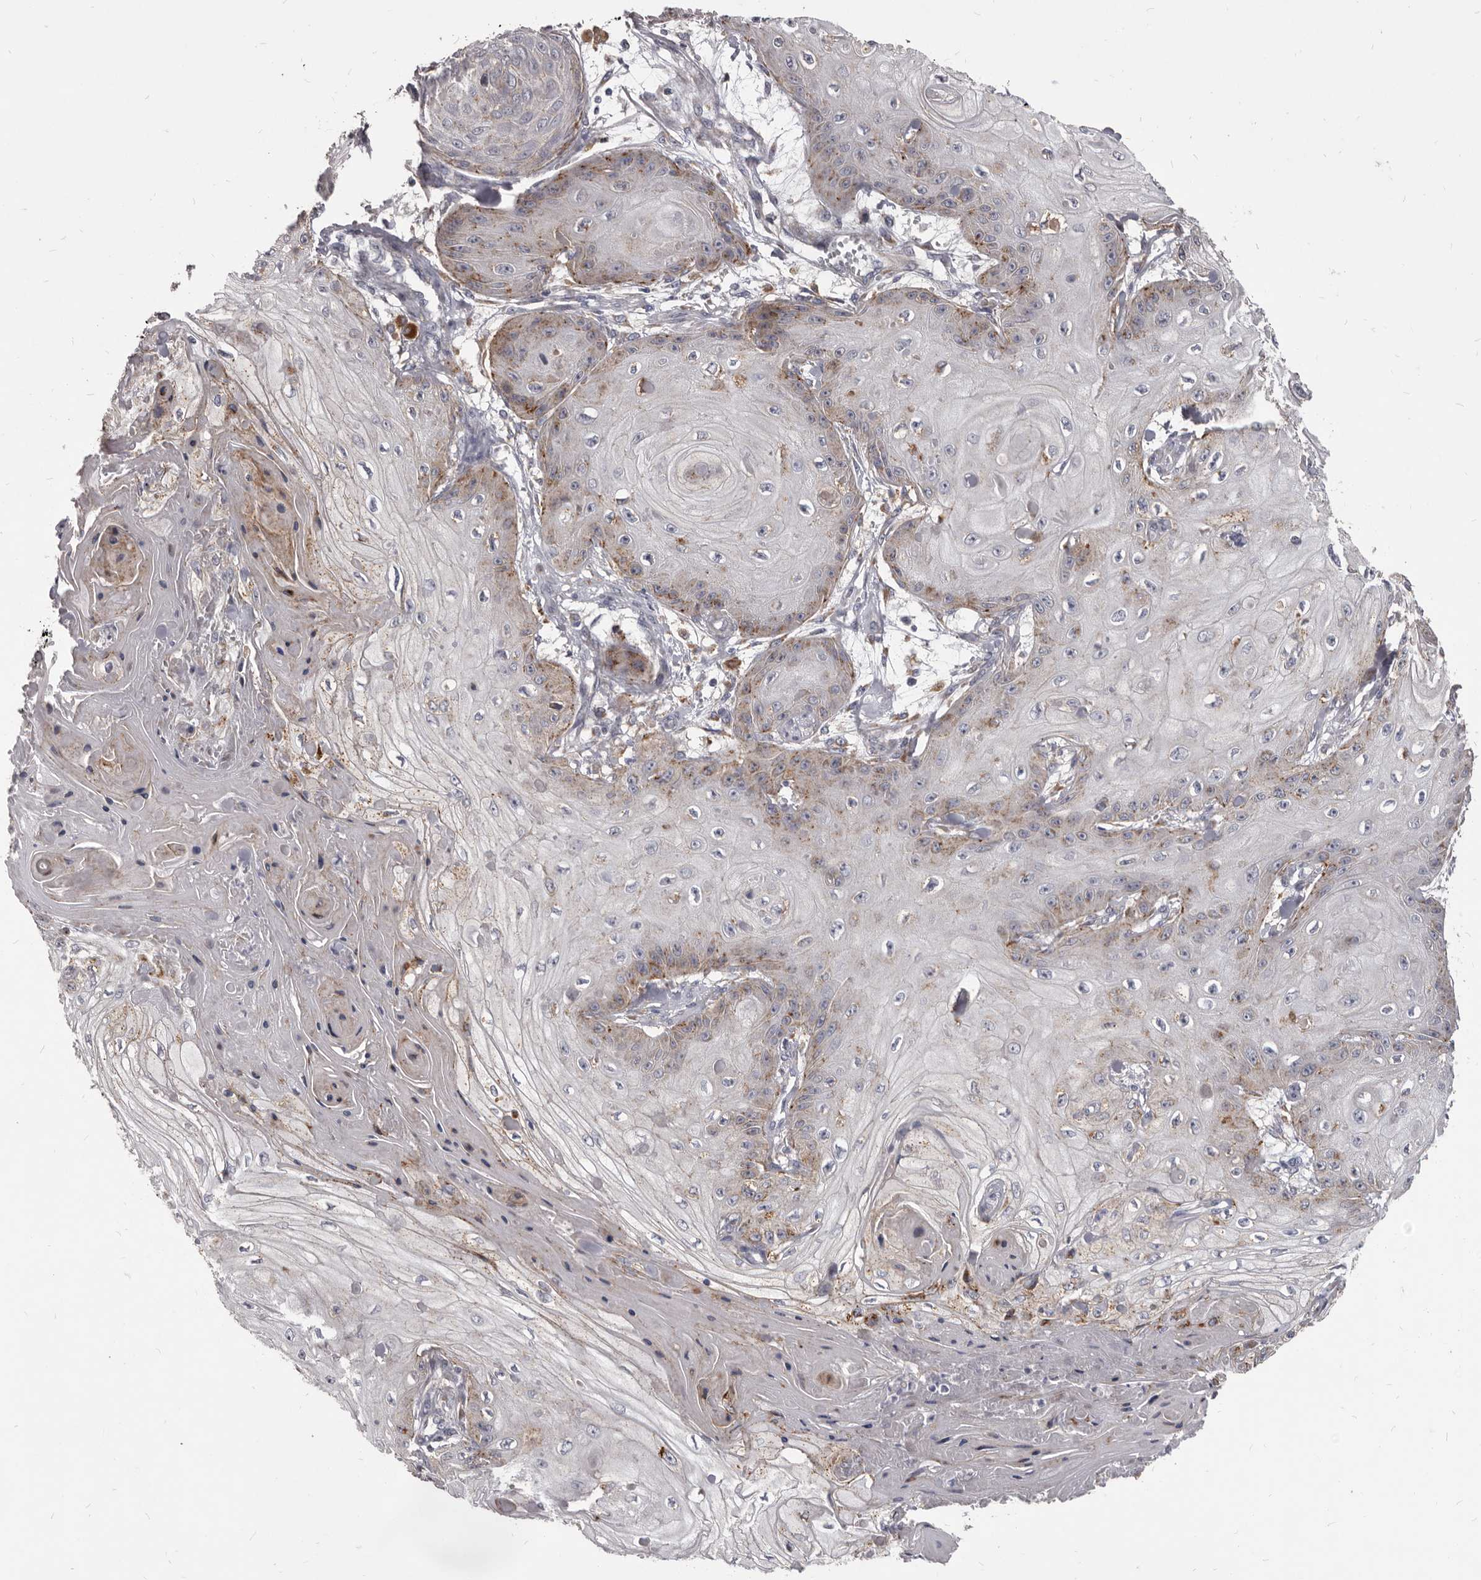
{"staining": {"intensity": "weak", "quantity": "<25%", "location": "cytoplasmic/membranous"}, "tissue": "skin cancer", "cell_type": "Tumor cells", "image_type": "cancer", "snomed": [{"axis": "morphology", "description": "Squamous cell carcinoma, NOS"}, {"axis": "topography", "description": "Skin"}], "caption": "The image shows no staining of tumor cells in squamous cell carcinoma (skin).", "gene": "PI4K2A", "patient": {"sex": "male", "age": 74}}